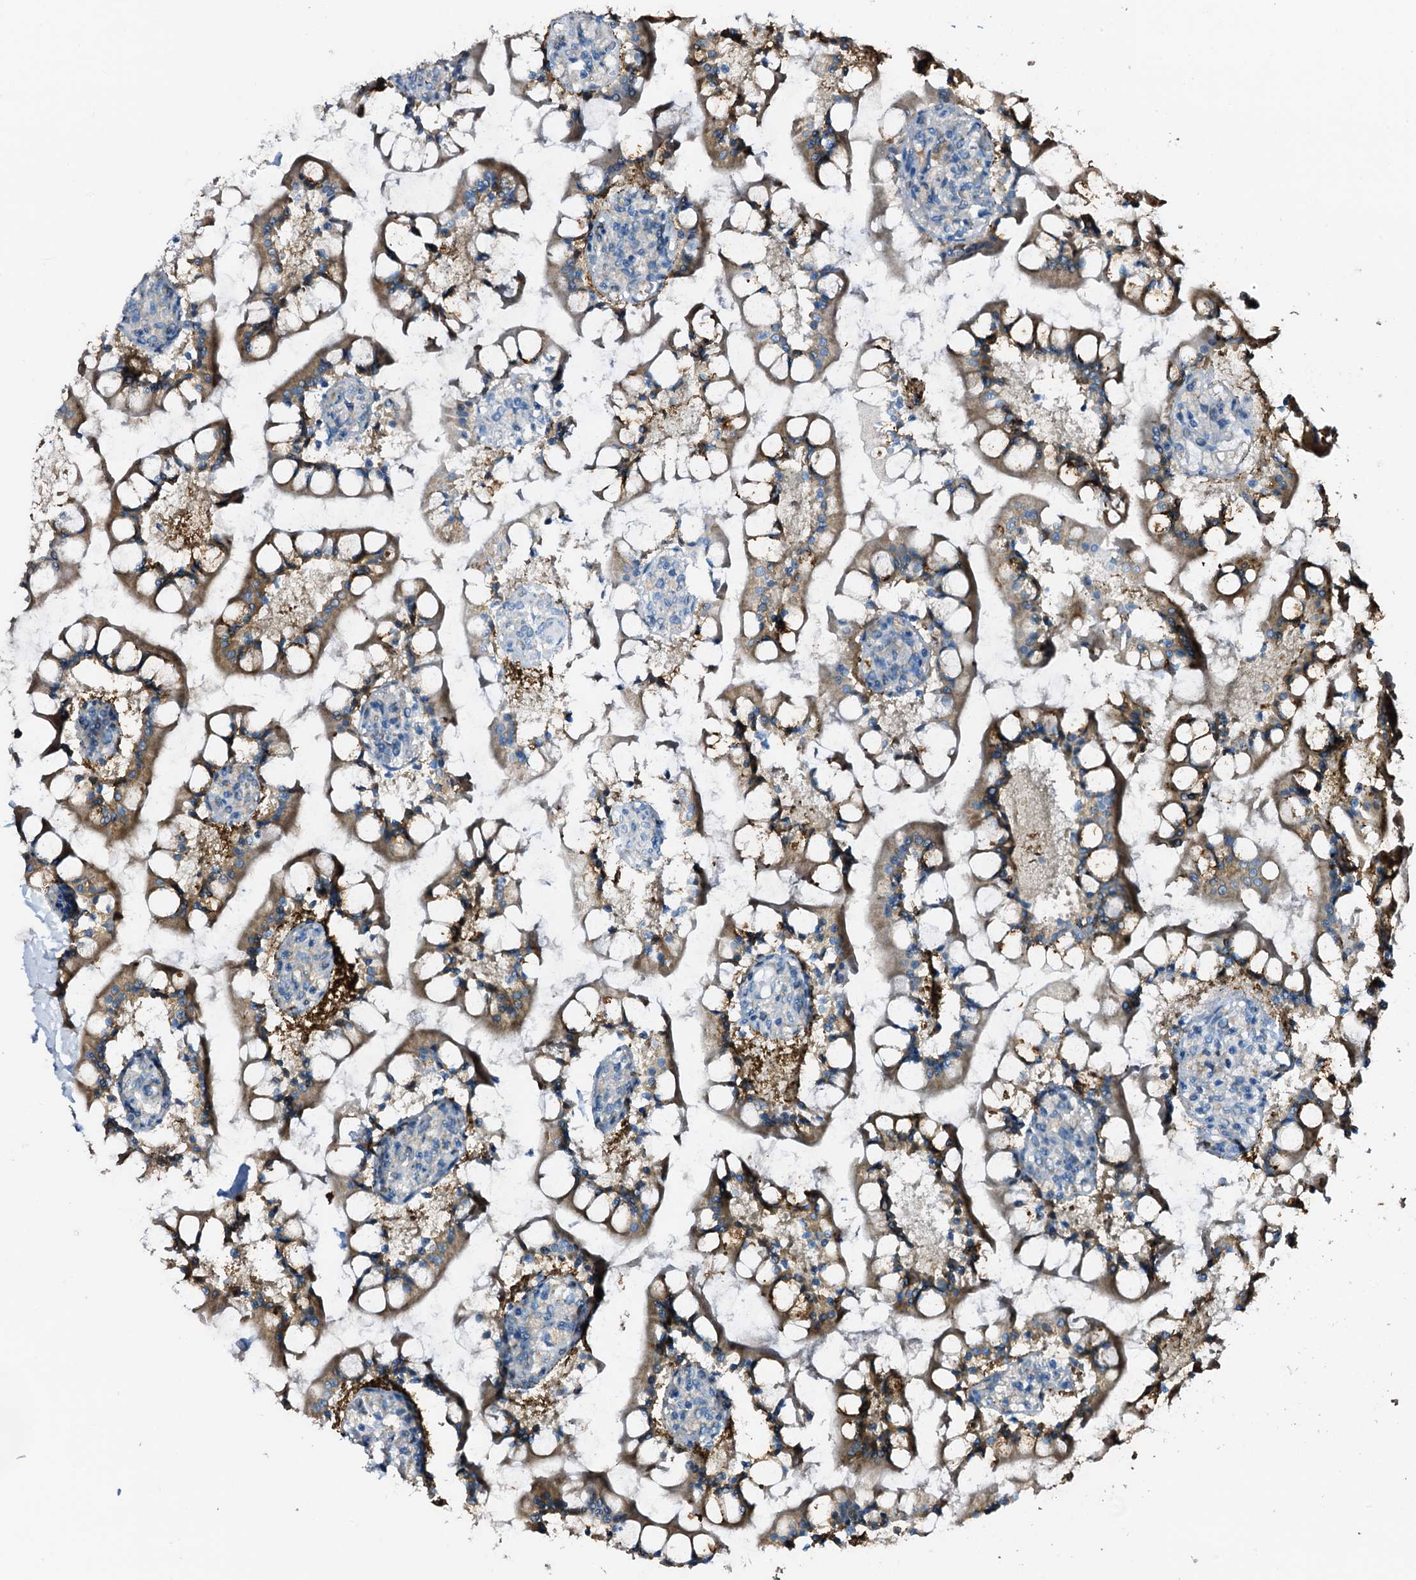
{"staining": {"intensity": "moderate", "quantity": ">75%", "location": "cytoplasmic/membranous"}, "tissue": "small intestine", "cell_type": "Glandular cells", "image_type": "normal", "snomed": [{"axis": "morphology", "description": "Normal tissue, NOS"}, {"axis": "topography", "description": "Small intestine"}], "caption": "This image demonstrates immunohistochemistry staining of benign human small intestine, with medium moderate cytoplasmic/membranous staining in about >75% of glandular cells.", "gene": "STARD13", "patient": {"sex": "male", "age": 52}}